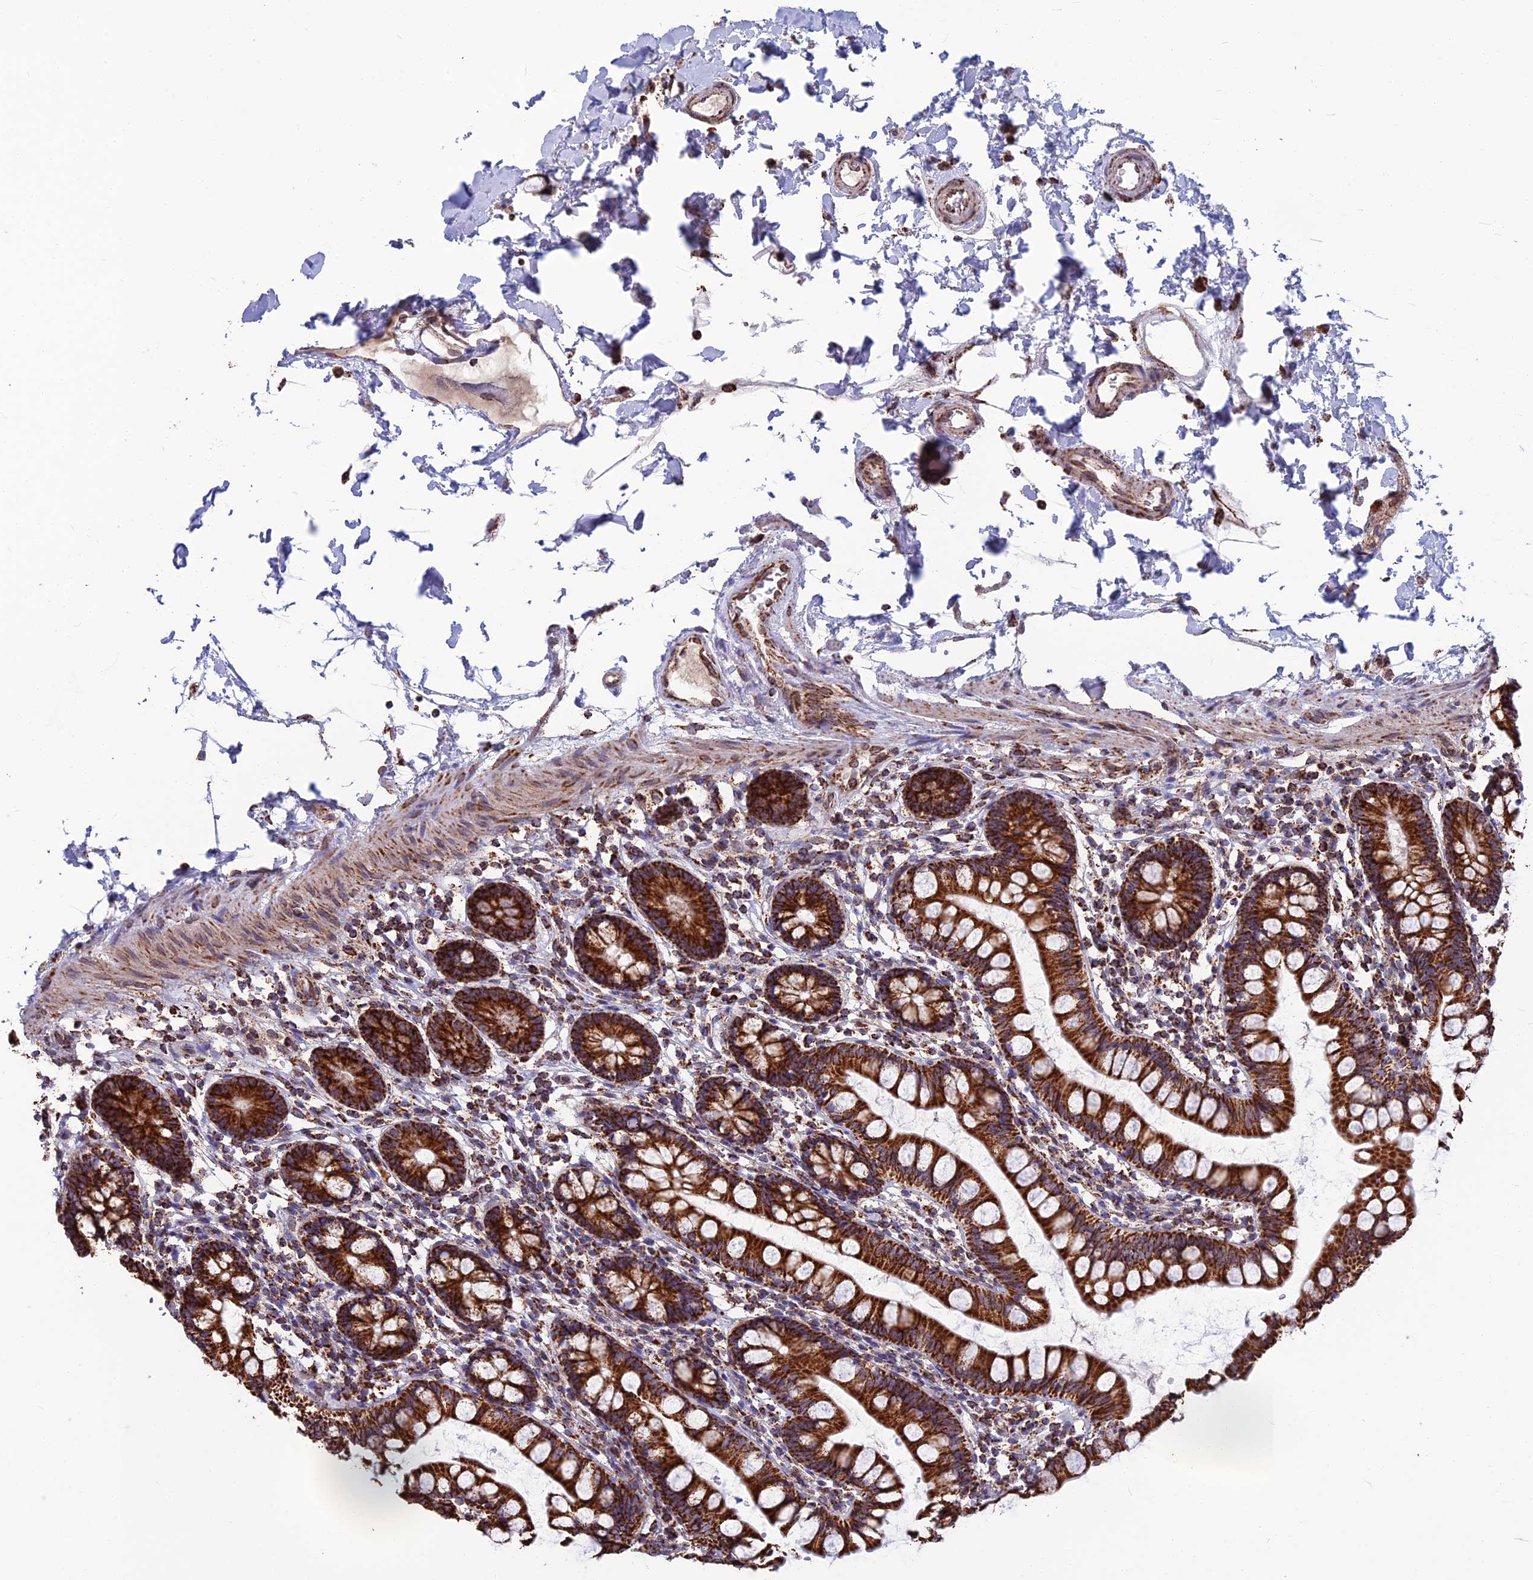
{"staining": {"intensity": "strong", "quantity": ">75%", "location": "cytoplasmic/membranous"}, "tissue": "small intestine", "cell_type": "Glandular cells", "image_type": "normal", "snomed": [{"axis": "morphology", "description": "Normal tissue, NOS"}, {"axis": "topography", "description": "Small intestine"}], "caption": "Small intestine stained for a protein (brown) shows strong cytoplasmic/membranous positive expression in approximately >75% of glandular cells.", "gene": "CS", "patient": {"sex": "female", "age": 84}}